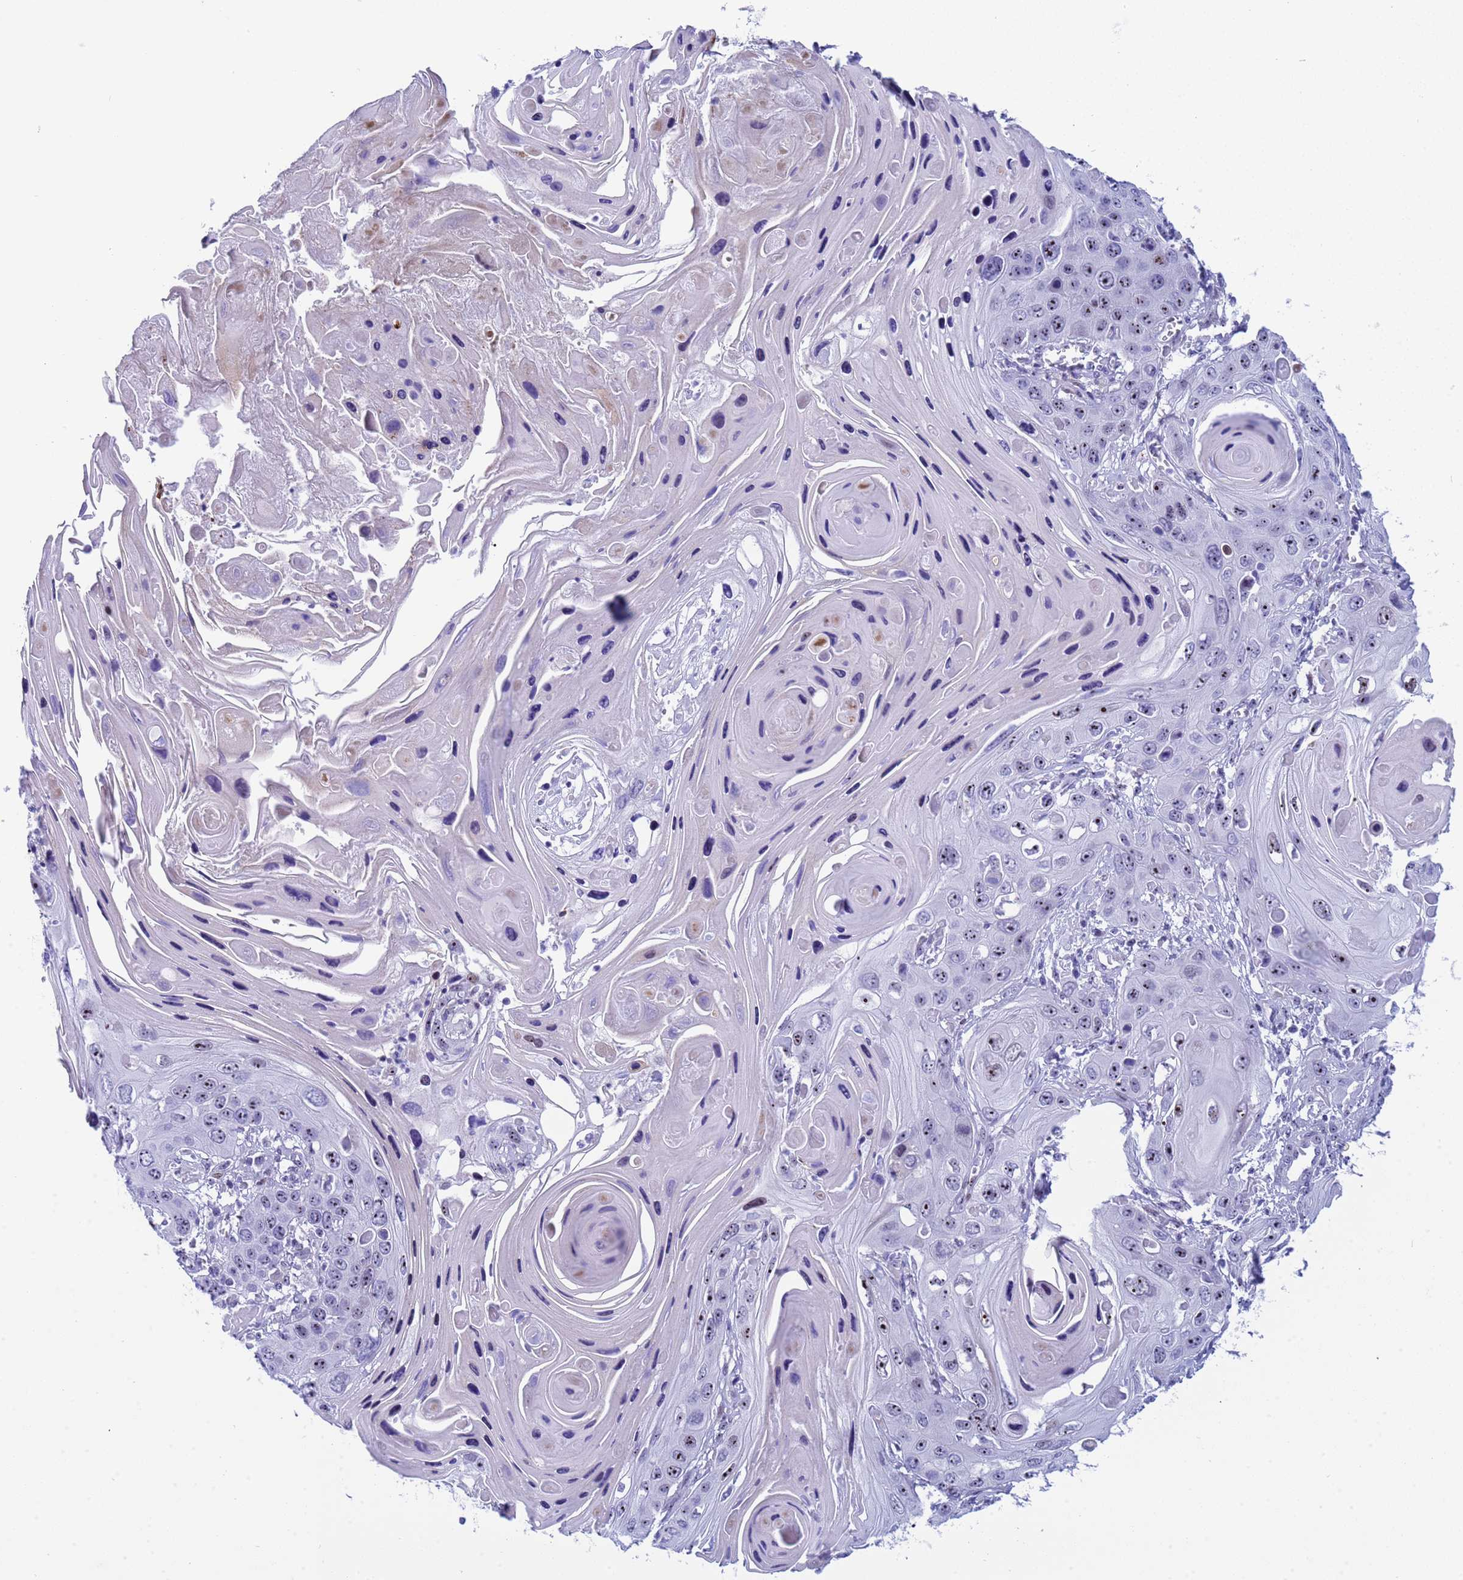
{"staining": {"intensity": "negative", "quantity": "none", "location": "none"}, "tissue": "skin cancer", "cell_type": "Tumor cells", "image_type": "cancer", "snomed": [{"axis": "morphology", "description": "Squamous cell carcinoma, NOS"}, {"axis": "topography", "description": "Skin"}], "caption": "A histopathology image of human skin squamous cell carcinoma is negative for staining in tumor cells.", "gene": "POP5", "patient": {"sex": "male", "age": 55}}